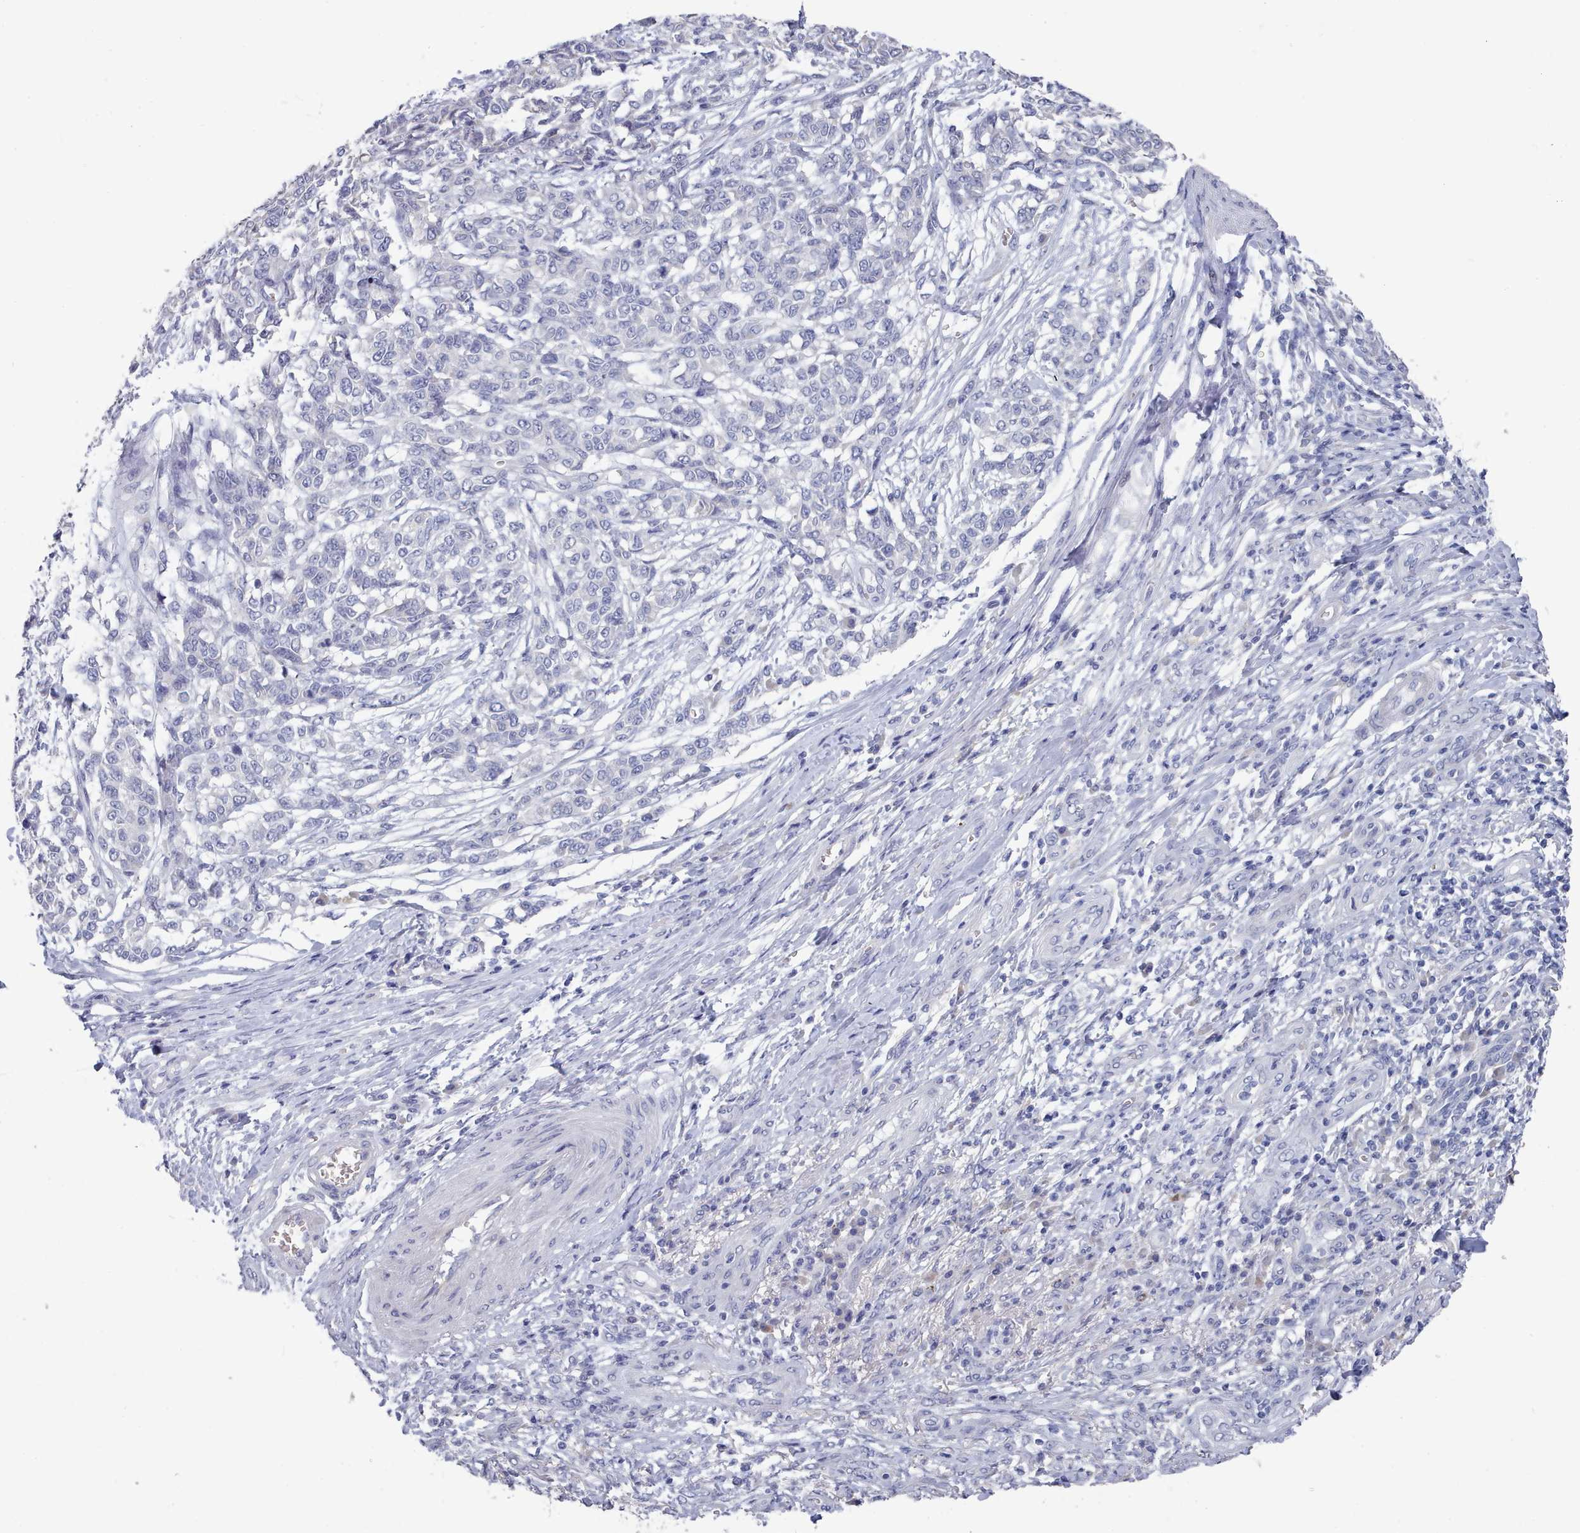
{"staining": {"intensity": "negative", "quantity": "none", "location": "none"}, "tissue": "melanoma", "cell_type": "Tumor cells", "image_type": "cancer", "snomed": [{"axis": "morphology", "description": "Malignant melanoma, NOS"}, {"axis": "topography", "description": "Skin"}], "caption": "DAB immunohistochemical staining of human melanoma exhibits no significant expression in tumor cells.", "gene": "ACAD11", "patient": {"sex": "male", "age": 49}}